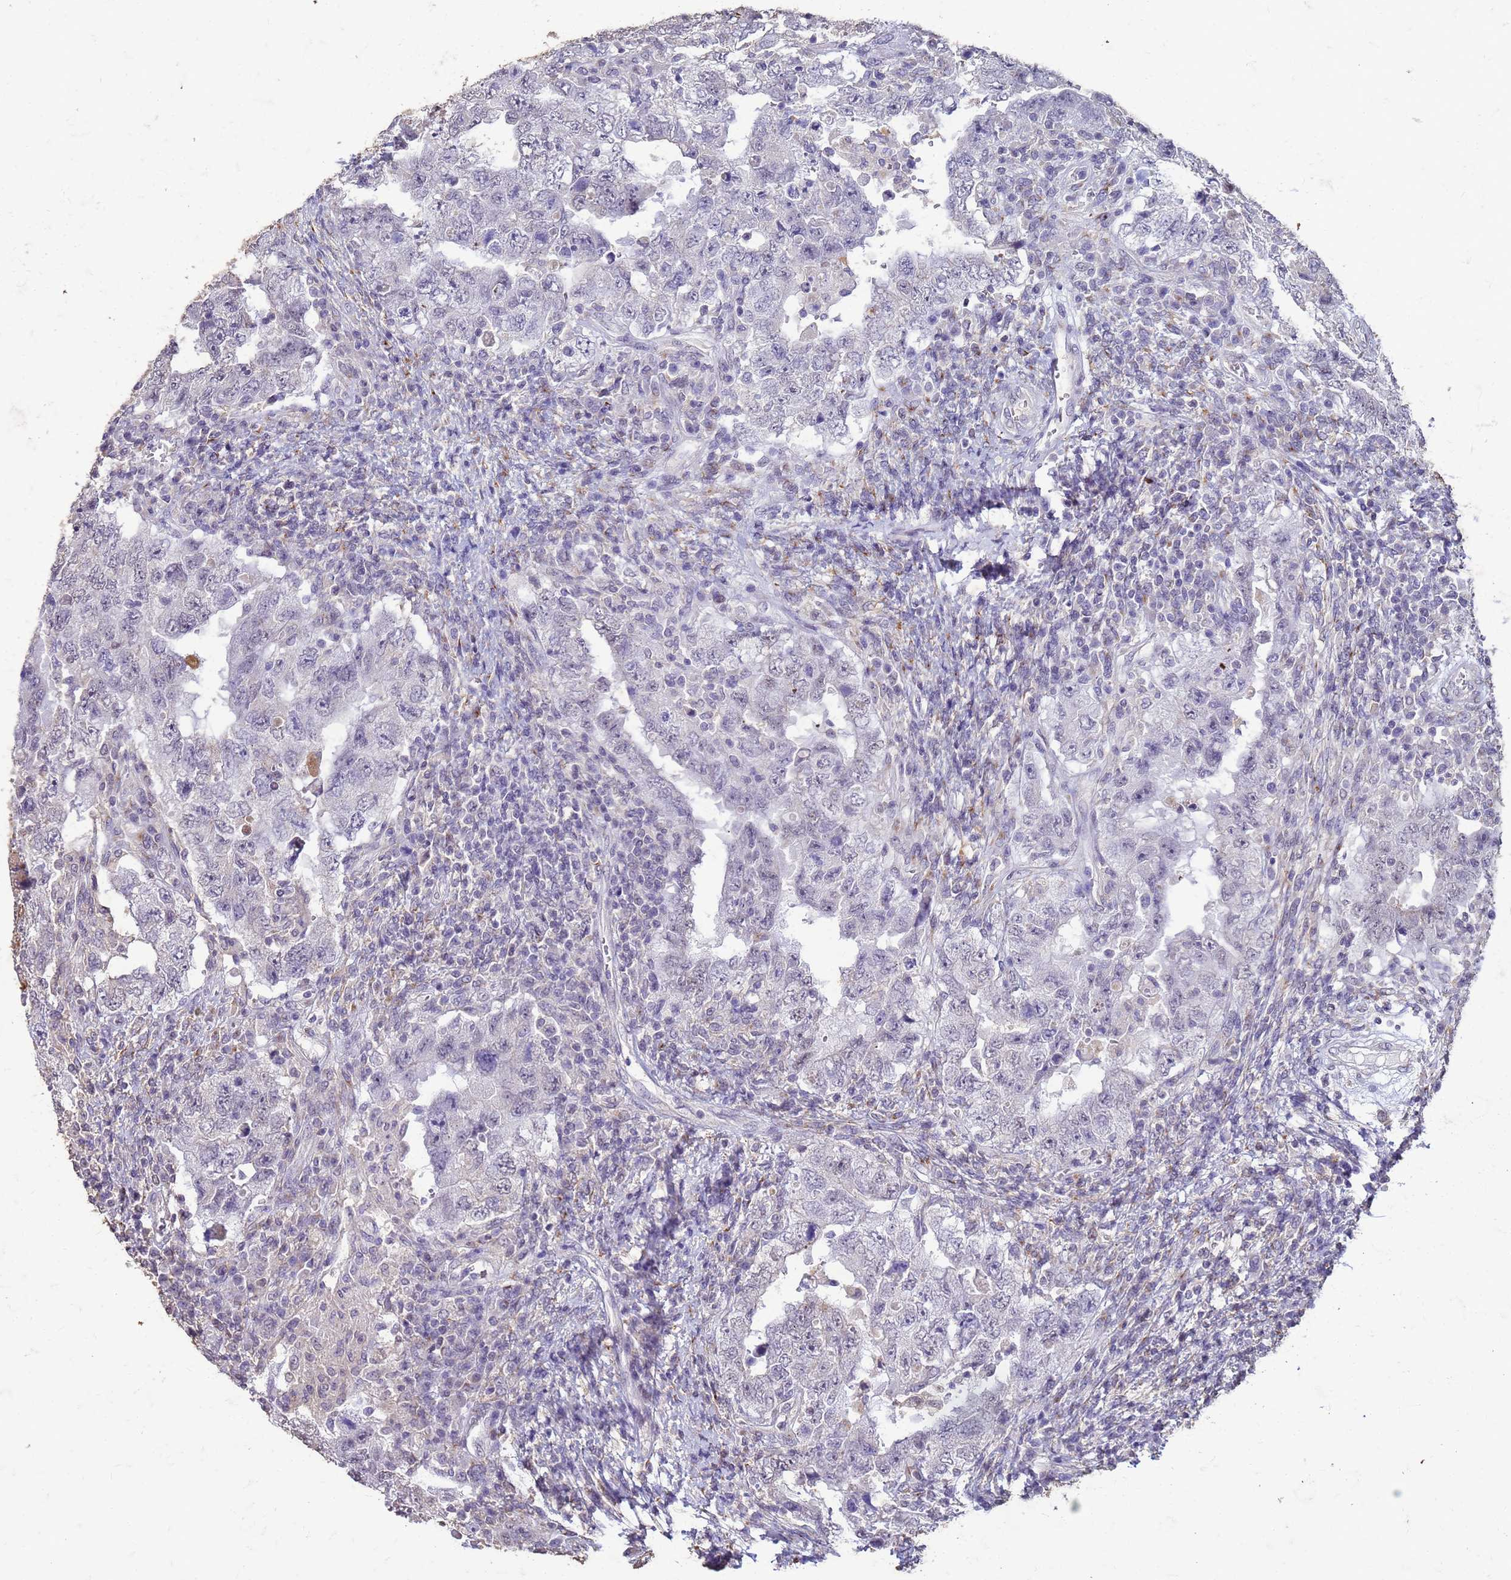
{"staining": {"intensity": "negative", "quantity": "none", "location": "none"}, "tissue": "testis cancer", "cell_type": "Tumor cells", "image_type": "cancer", "snomed": [{"axis": "morphology", "description": "Carcinoma, Embryonal, NOS"}, {"axis": "topography", "description": "Testis"}], "caption": "Tumor cells are negative for protein expression in human testis cancer (embryonal carcinoma). Brightfield microscopy of IHC stained with DAB (brown) and hematoxylin (blue), captured at high magnification.", "gene": "SLC25A15", "patient": {"sex": "male", "age": 26}}